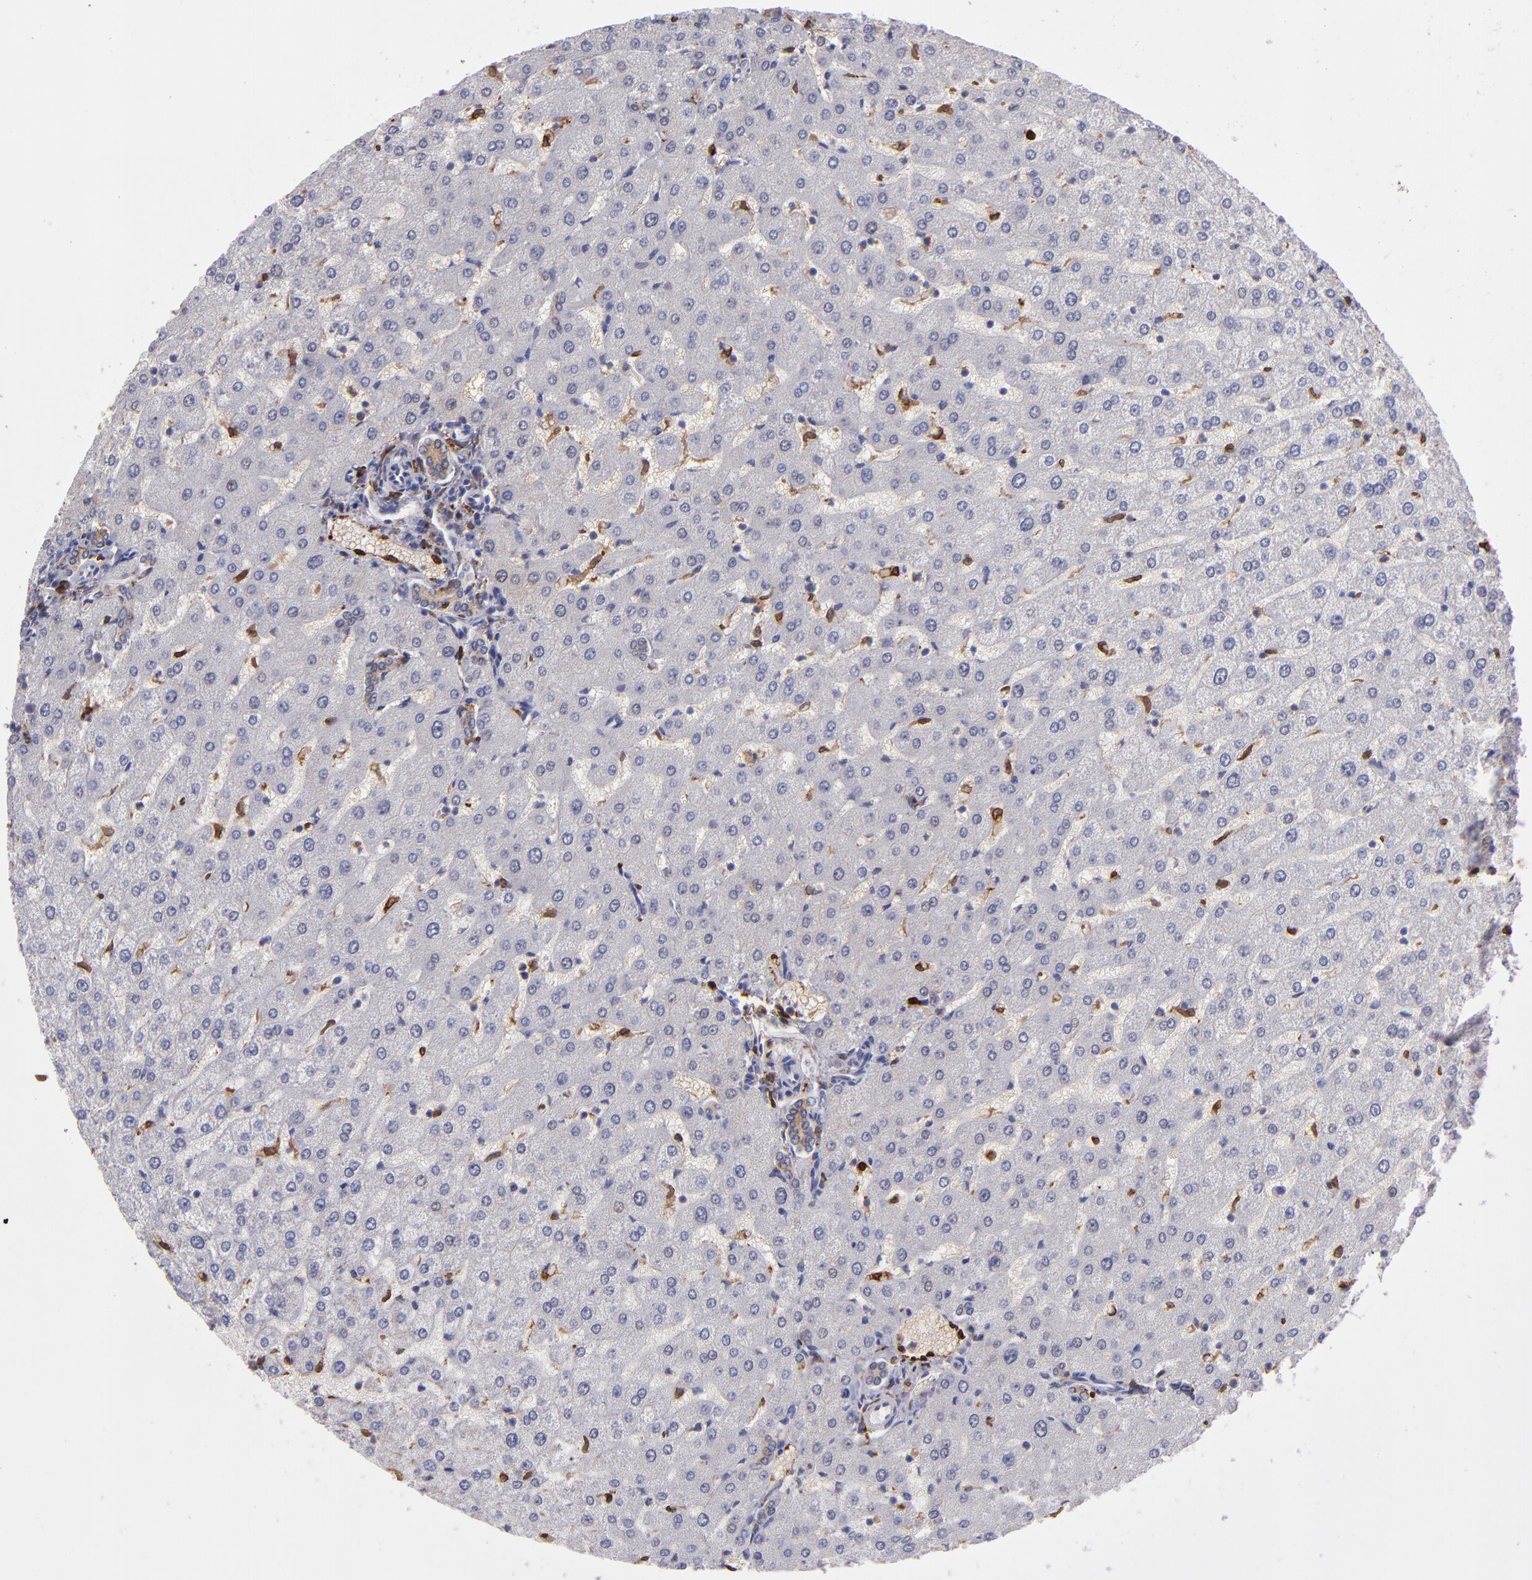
{"staining": {"intensity": "moderate", "quantity": ">75%", "location": "cytoplasmic/membranous"}, "tissue": "liver", "cell_type": "Cholangiocytes", "image_type": "normal", "snomed": [{"axis": "morphology", "description": "Normal tissue, NOS"}, {"axis": "morphology", "description": "Fibrosis, NOS"}, {"axis": "topography", "description": "Liver"}], "caption": "The image exhibits staining of unremarkable liver, revealing moderate cytoplasmic/membranous protein expression (brown color) within cholangiocytes.", "gene": "PTGS1", "patient": {"sex": "female", "age": 29}}